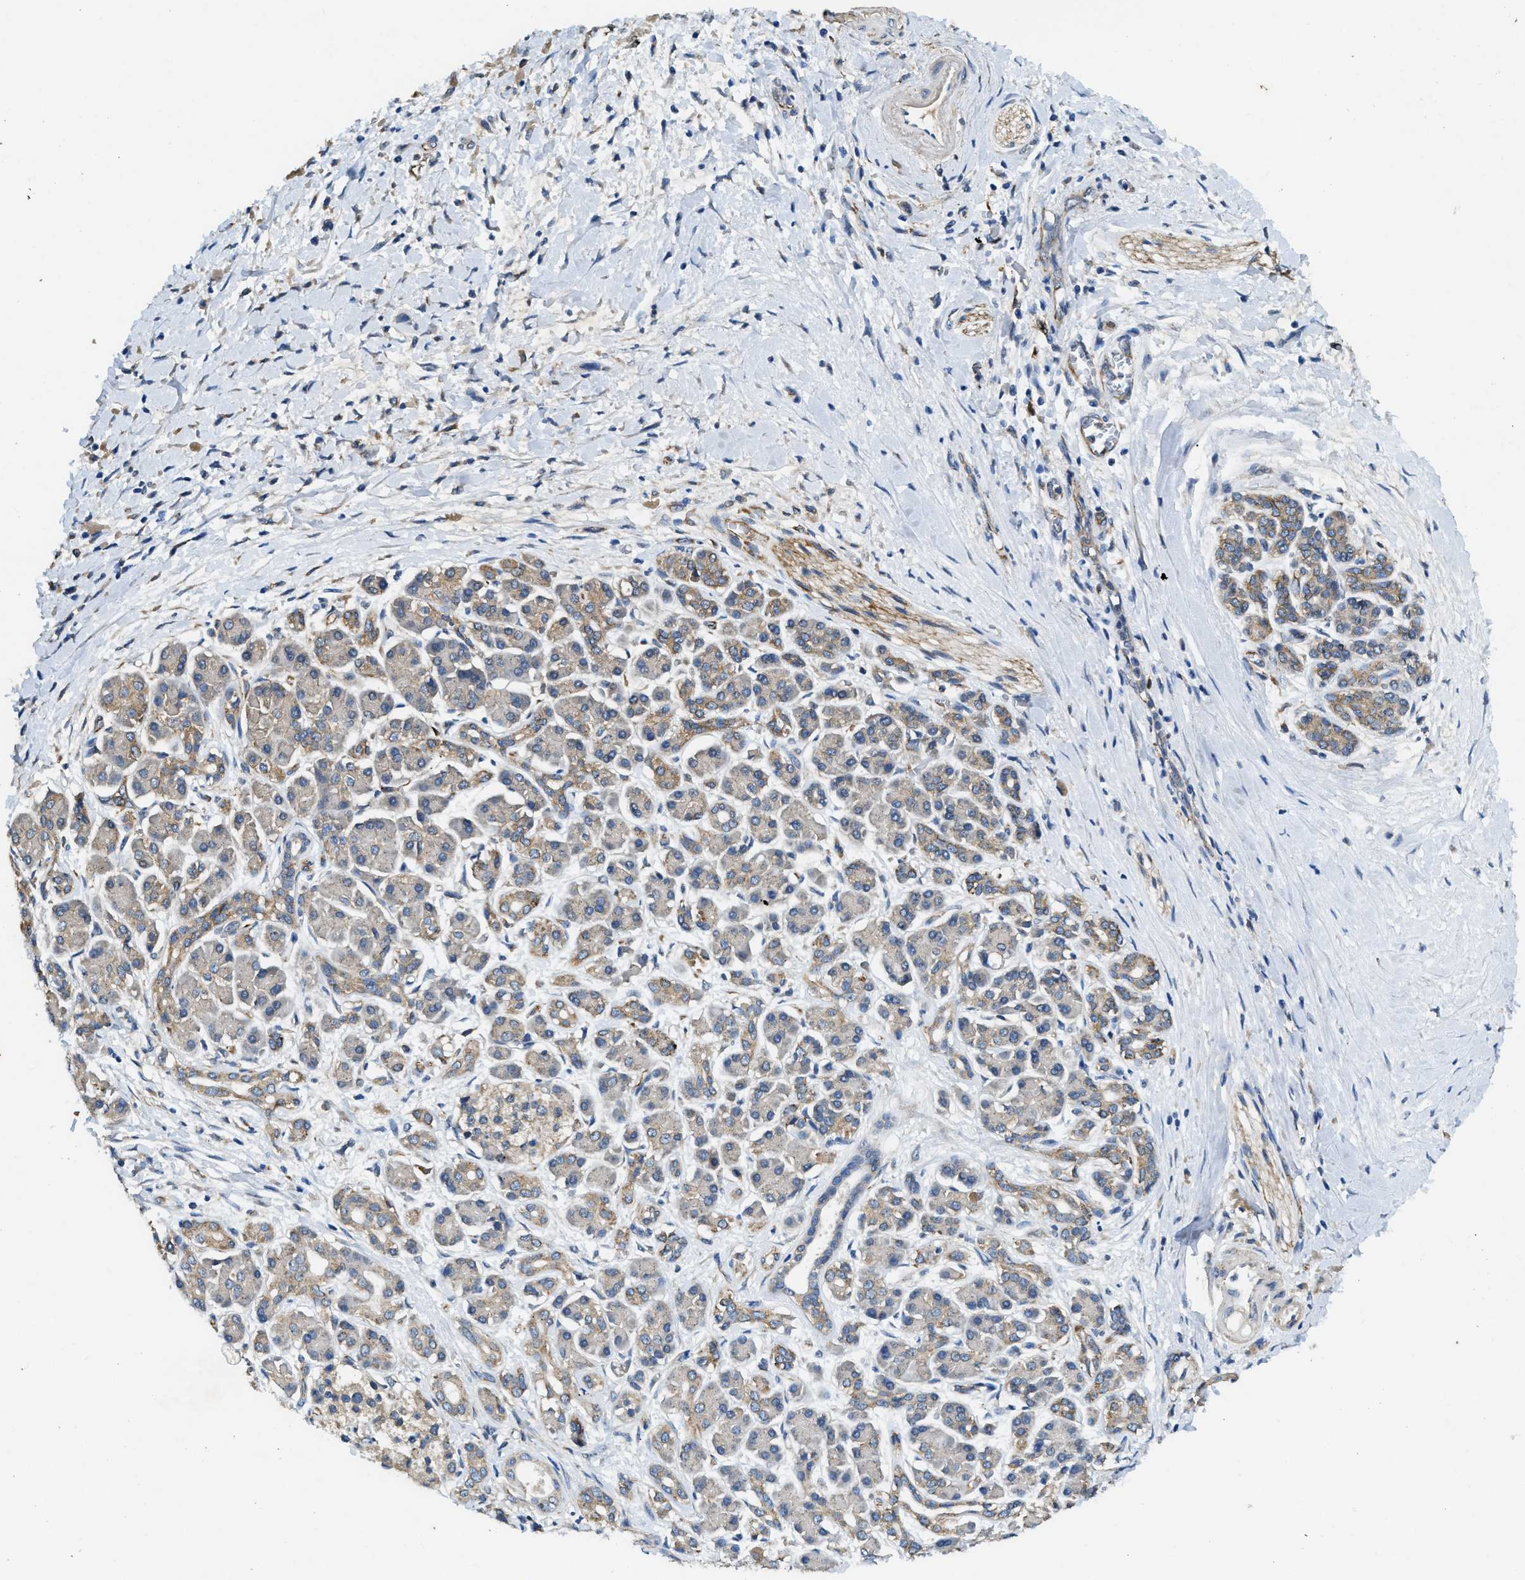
{"staining": {"intensity": "weak", "quantity": ">75%", "location": "cytoplasmic/membranous"}, "tissue": "pancreatic cancer", "cell_type": "Tumor cells", "image_type": "cancer", "snomed": [{"axis": "morphology", "description": "Adenocarcinoma, NOS"}, {"axis": "topography", "description": "Pancreas"}], "caption": "Weak cytoplasmic/membranous positivity is identified in approximately >75% of tumor cells in adenocarcinoma (pancreatic). (Stains: DAB in brown, nuclei in blue, Microscopy: brightfield microscopy at high magnification).", "gene": "CDK15", "patient": {"sex": "male", "age": 55}}